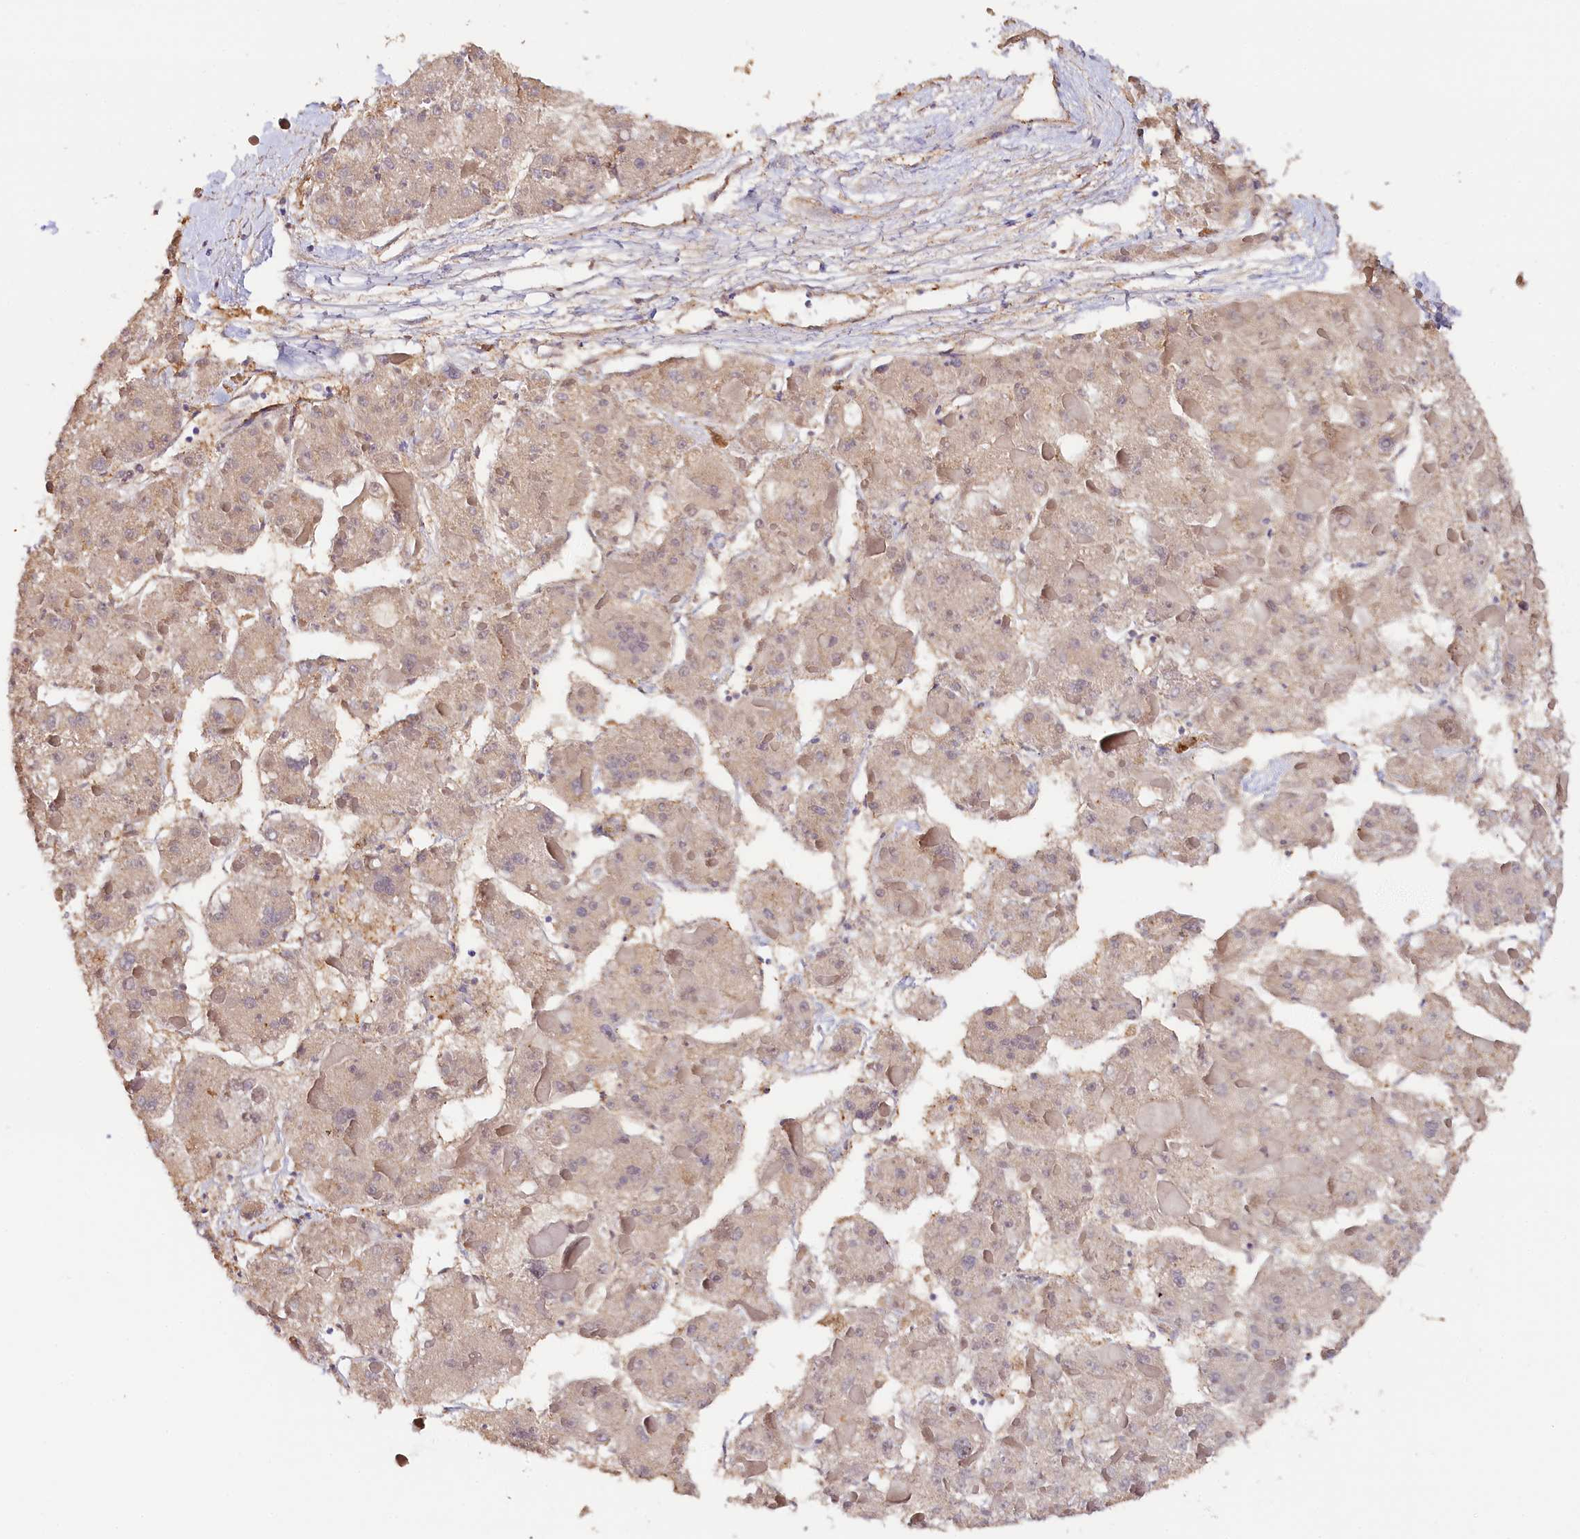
{"staining": {"intensity": "weak", "quantity": "<25%", "location": "cytoplasmic/membranous"}, "tissue": "liver cancer", "cell_type": "Tumor cells", "image_type": "cancer", "snomed": [{"axis": "morphology", "description": "Carcinoma, Hepatocellular, NOS"}, {"axis": "topography", "description": "Liver"}], "caption": "The photomicrograph exhibits no staining of tumor cells in liver cancer.", "gene": "KATNB1", "patient": {"sex": "female", "age": 73}}